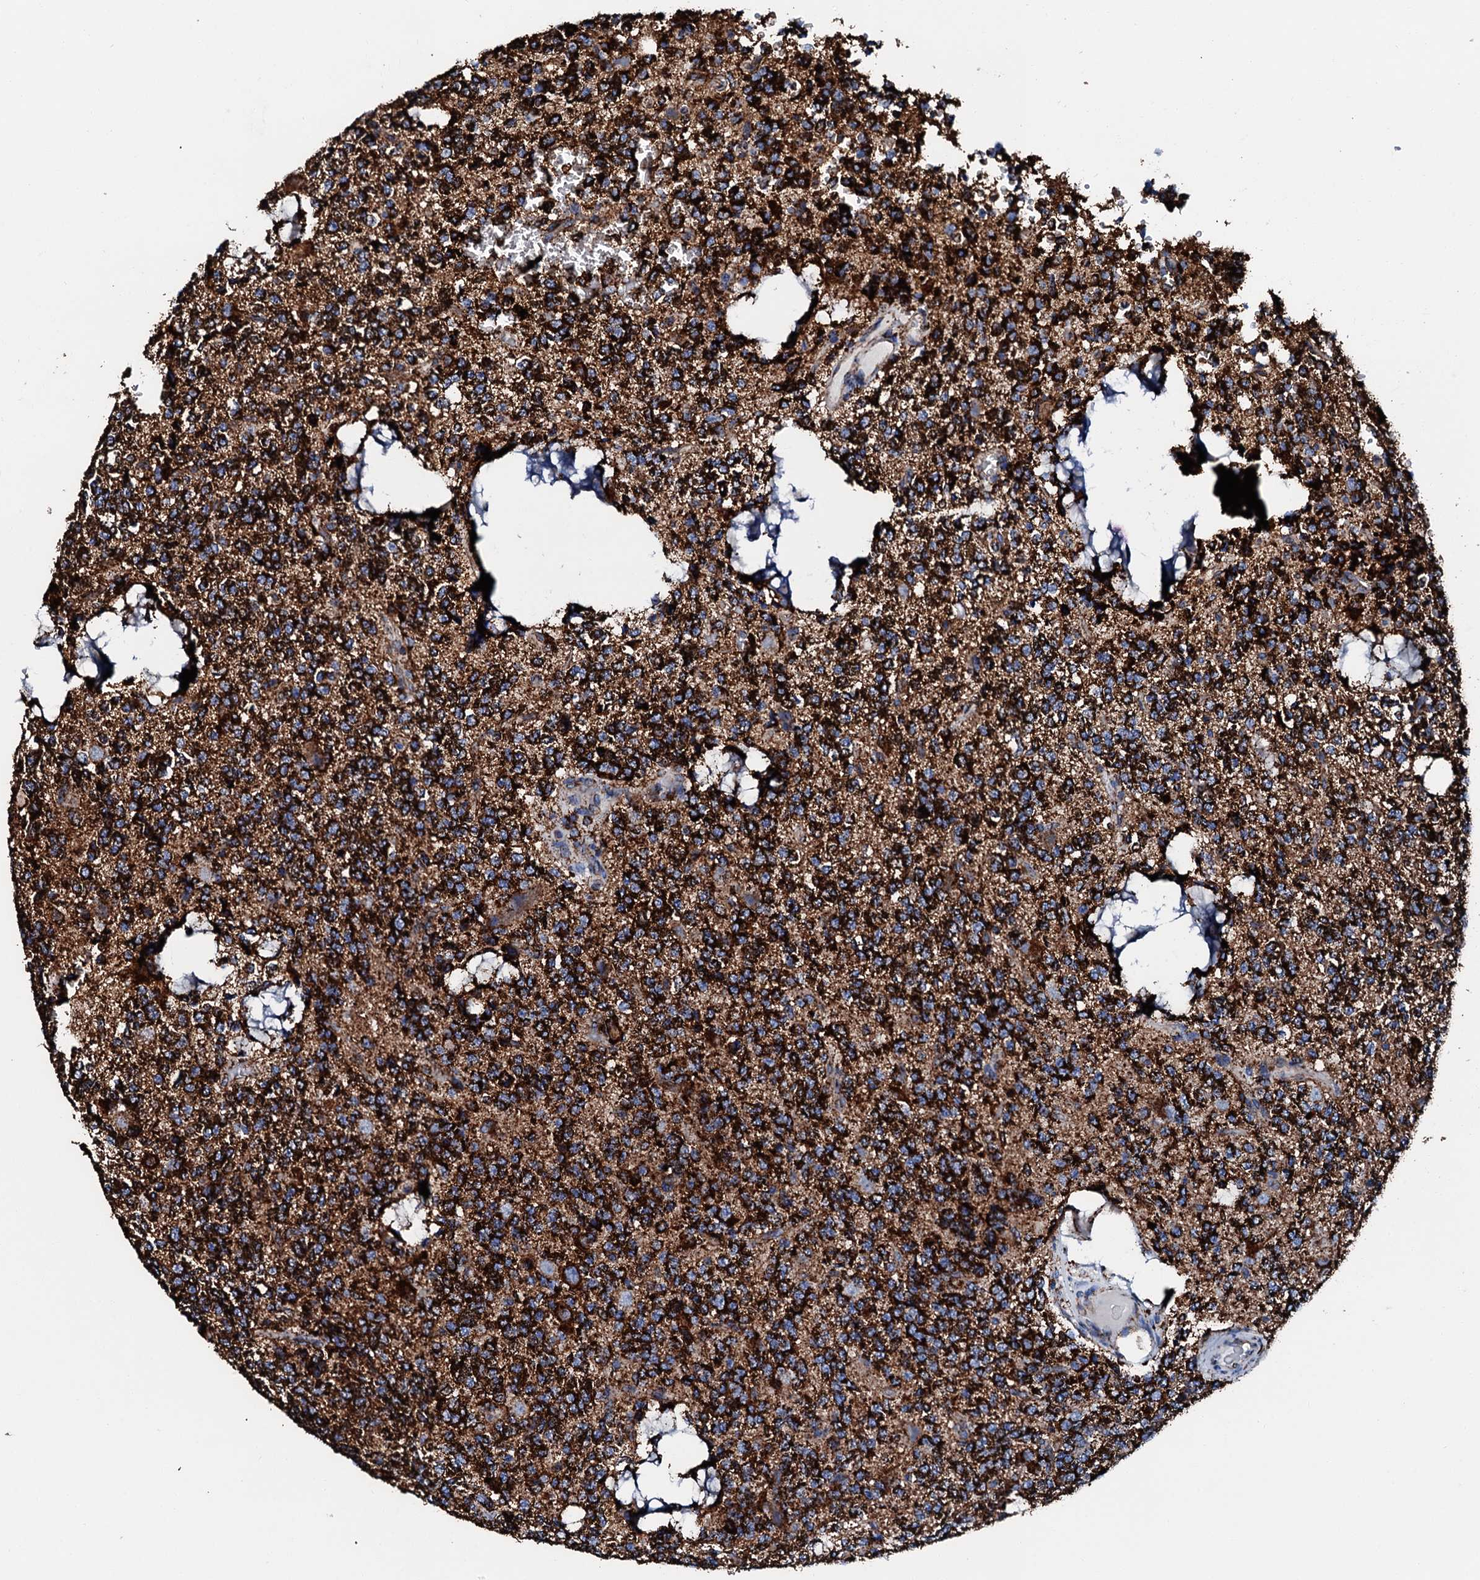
{"staining": {"intensity": "strong", "quantity": ">75%", "location": "cytoplasmic/membranous"}, "tissue": "glioma", "cell_type": "Tumor cells", "image_type": "cancer", "snomed": [{"axis": "morphology", "description": "Glioma, malignant, High grade"}, {"axis": "topography", "description": "Brain"}], "caption": "Protein staining demonstrates strong cytoplasmic/membranous staining in about >75% of tumor cells in glioma. The staining was performed using DAB (3,3'-diaminobenzidine) to visualize the protein expression in brown, while the nuclei were stained in blue with hematoxylin (Magnification: 20x).", "gene": "HADH", "patient": {"sex": "female", "age": 62}}